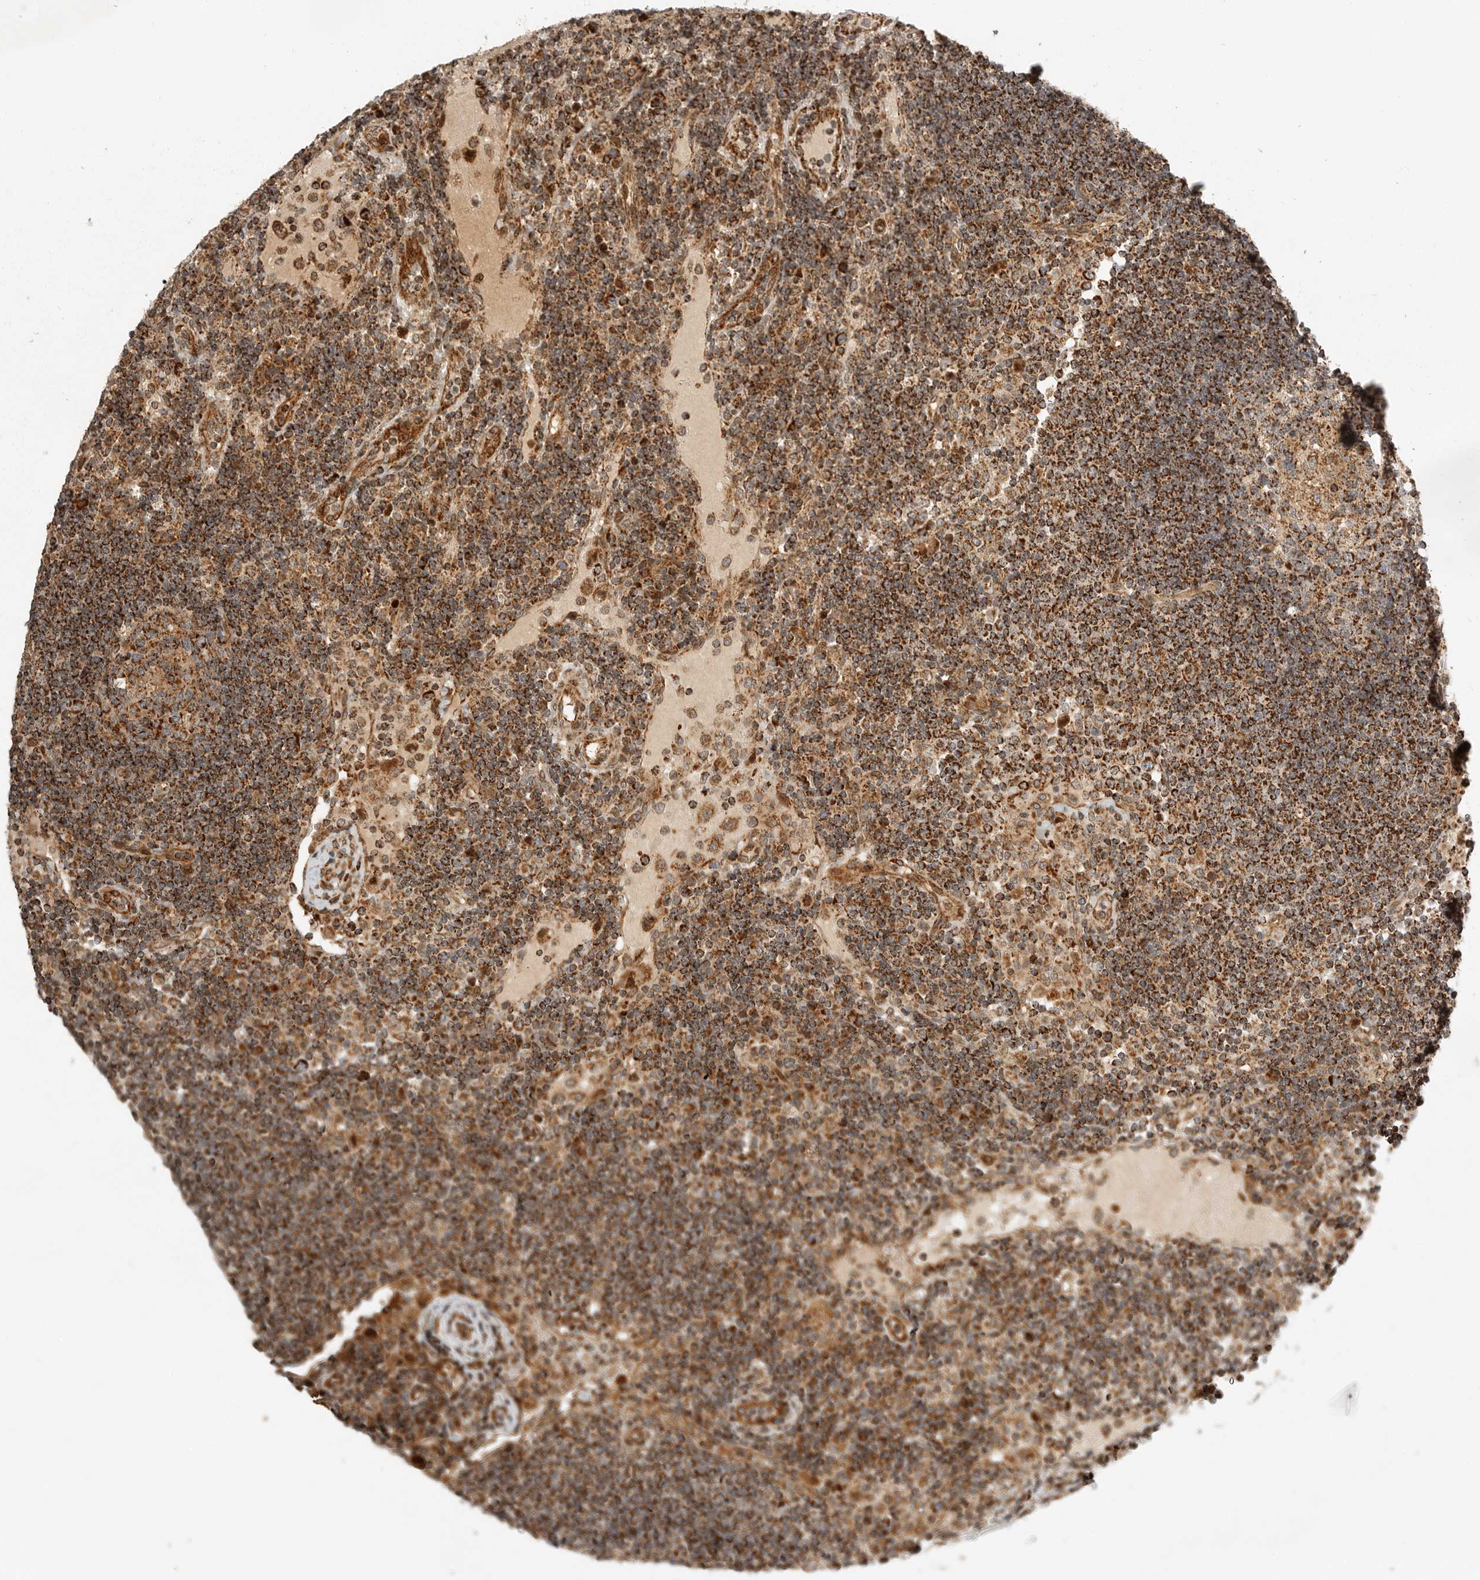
{"staining": {"intensity": "moderate", "quantity": ">75%", "location": "cytoplasmic/membranous"}, "tissue": "lymph node", "cell_type": "Germinal center cells", "image_type": "normal", "snomed": [{"axis": "morphology", "description": "Normal tissue, NOS"}, {"axis": "topography", "description": "Lymph node"}], "caption": "Immunohistochemistry (IHC) of unremarkable human lymph node exhibits medium levels of moderate cytoplasmic/membranous staining in about >75% of germinal center cells.", "gene": "NARS2", "patient": {"sex": "female", "age": 53}}